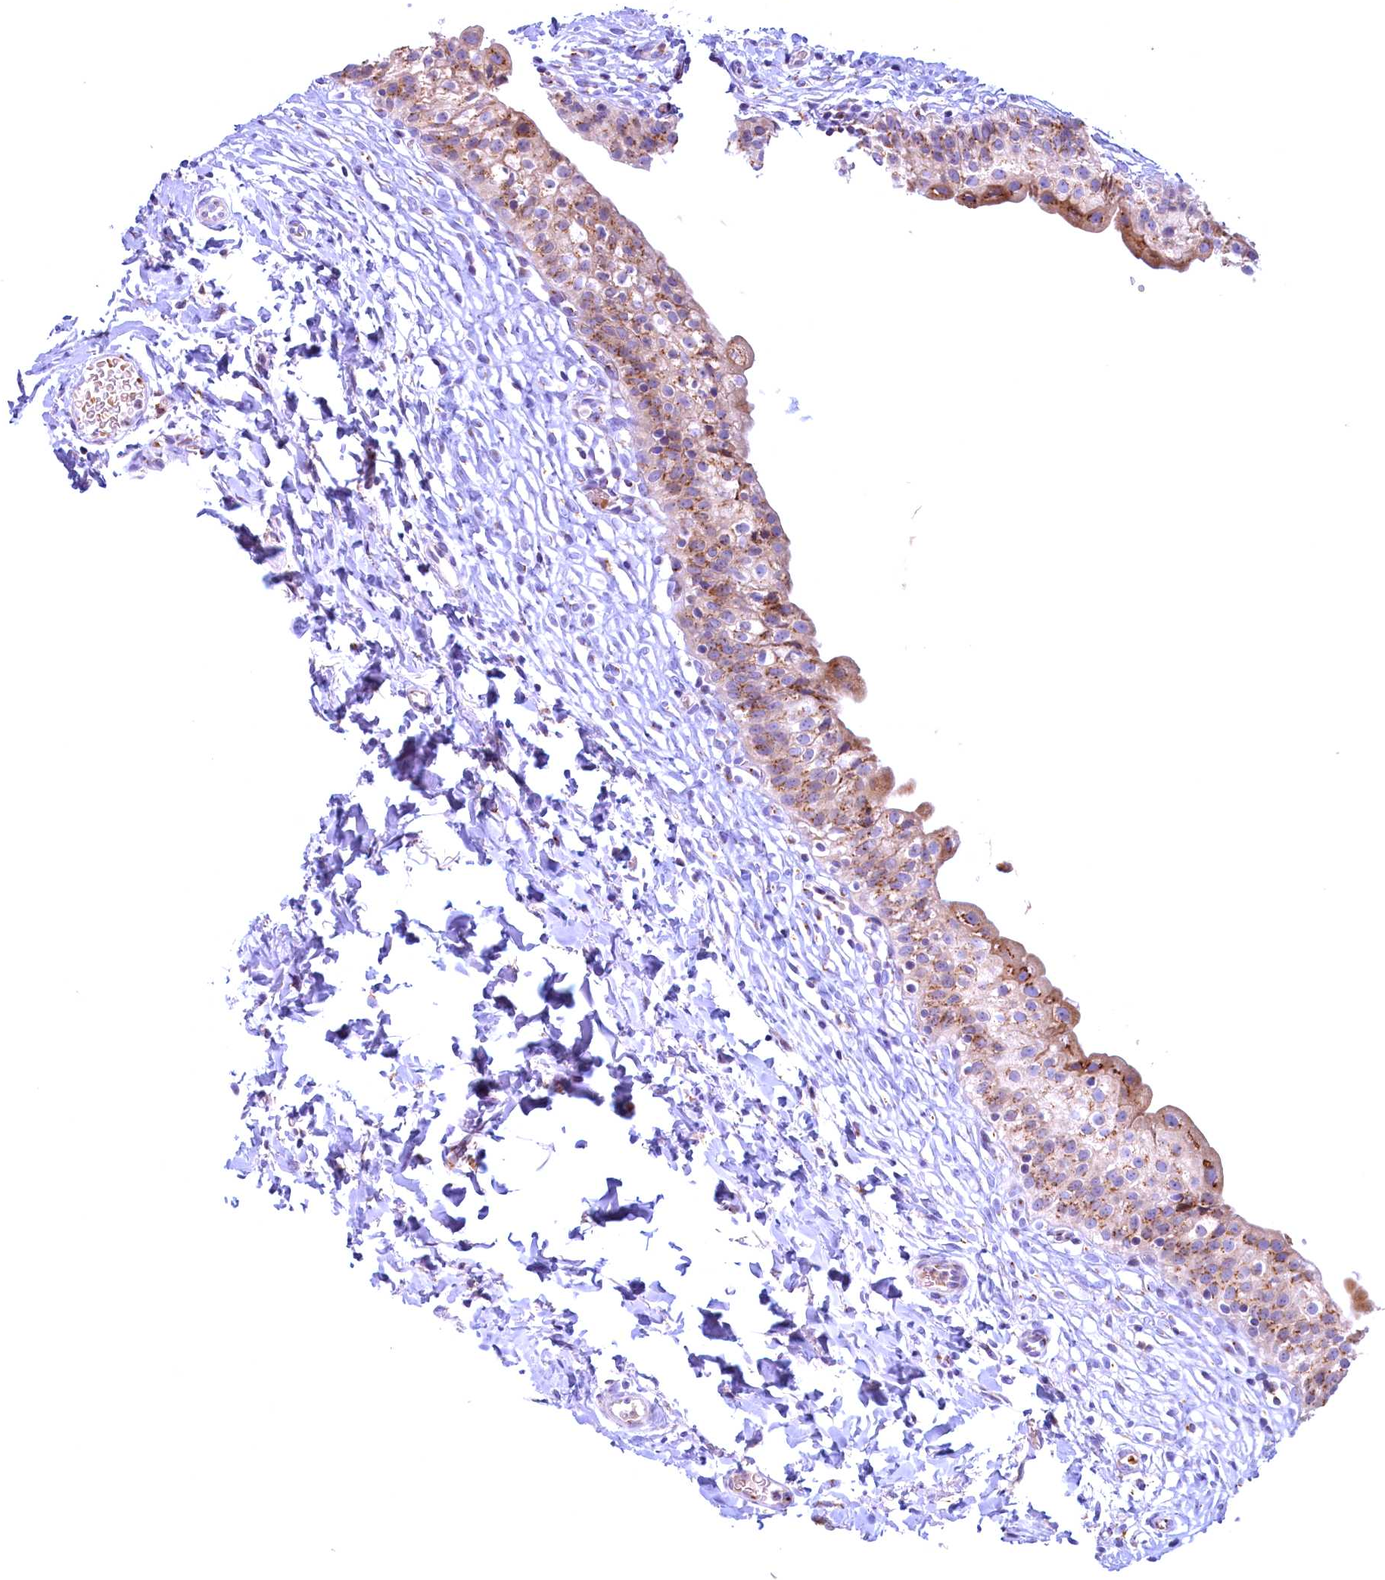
{"staining": {"intensity": "moderate", "quantity": "25%-75%", "location": "cytoplasmic/membranous"}, "tissue": "urinary bladder", "cell_type": "Urothelial cells", "image_type": "normal", "snomed": [{"axis": "morphology", "description": "Normal tissue, NOS"}, {"axis": "topography", "description": "Urinary bladder"}], "caption": "Normal urinary bladder demonstrates moderate cytoplasmic/membranous positivity in about 25%-75% of urothelial cells, visualized by immunohistochemistry.", "gene": "BLVRB", "patient": {"sex": "male", "age": 55}}